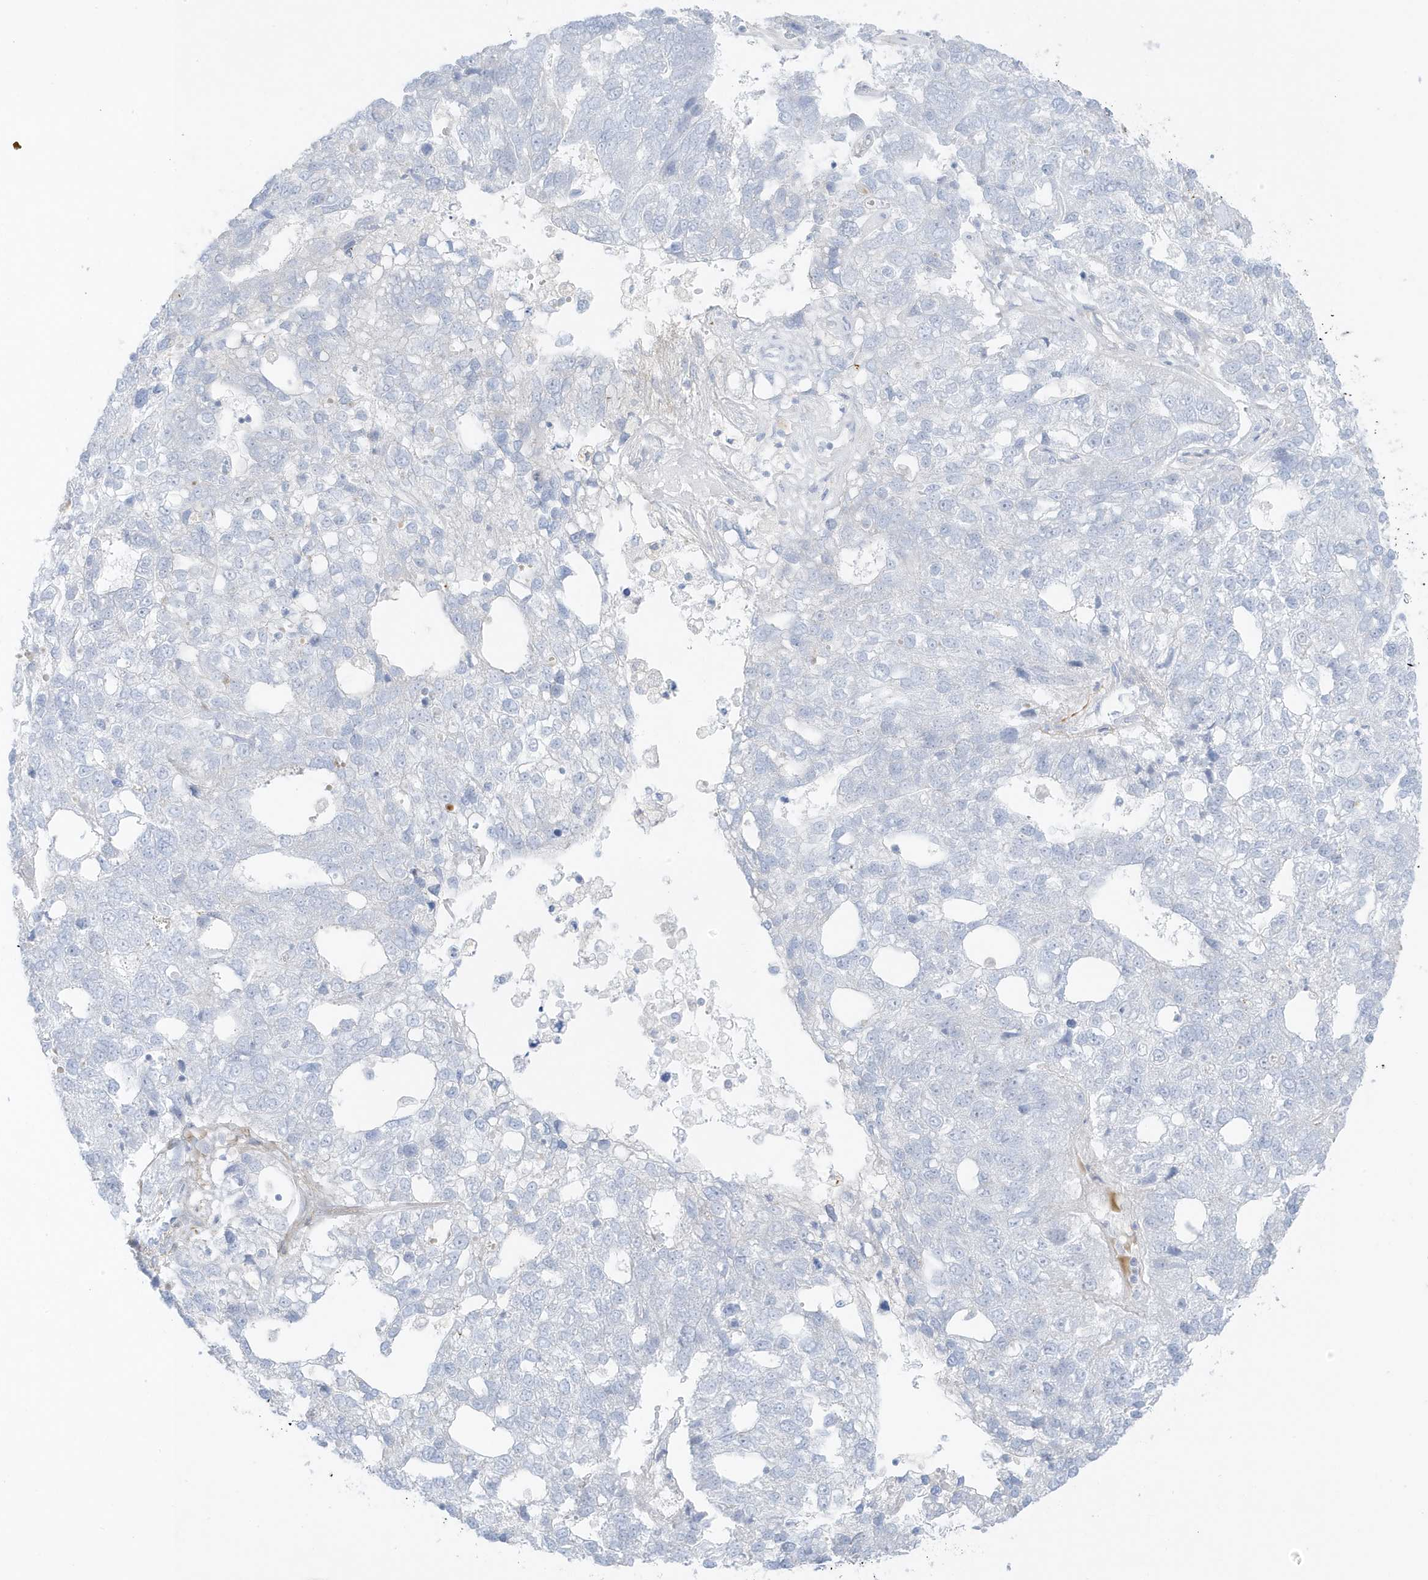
{"staining": {"intensity": "negative", "quantity": "none", "location": "none"}, "tissue": "pancreatic cancer", "cell_type": "Tumor cells", "image_type": "cancer", "snomed": [{"axis": "morphology", "description": "Adenocarcinoma, NOS"}, {"axis": "topography", "description": "Pancreas"}], "caption": "Immunohistochemistry micrograph of pancreatic cancer (adenocarcinoma) stained for a protein (brown), which exhibits no staining in tumor cells.", "gene": "SLC22A13", "patient": {"sex": "female", "age": 61}}